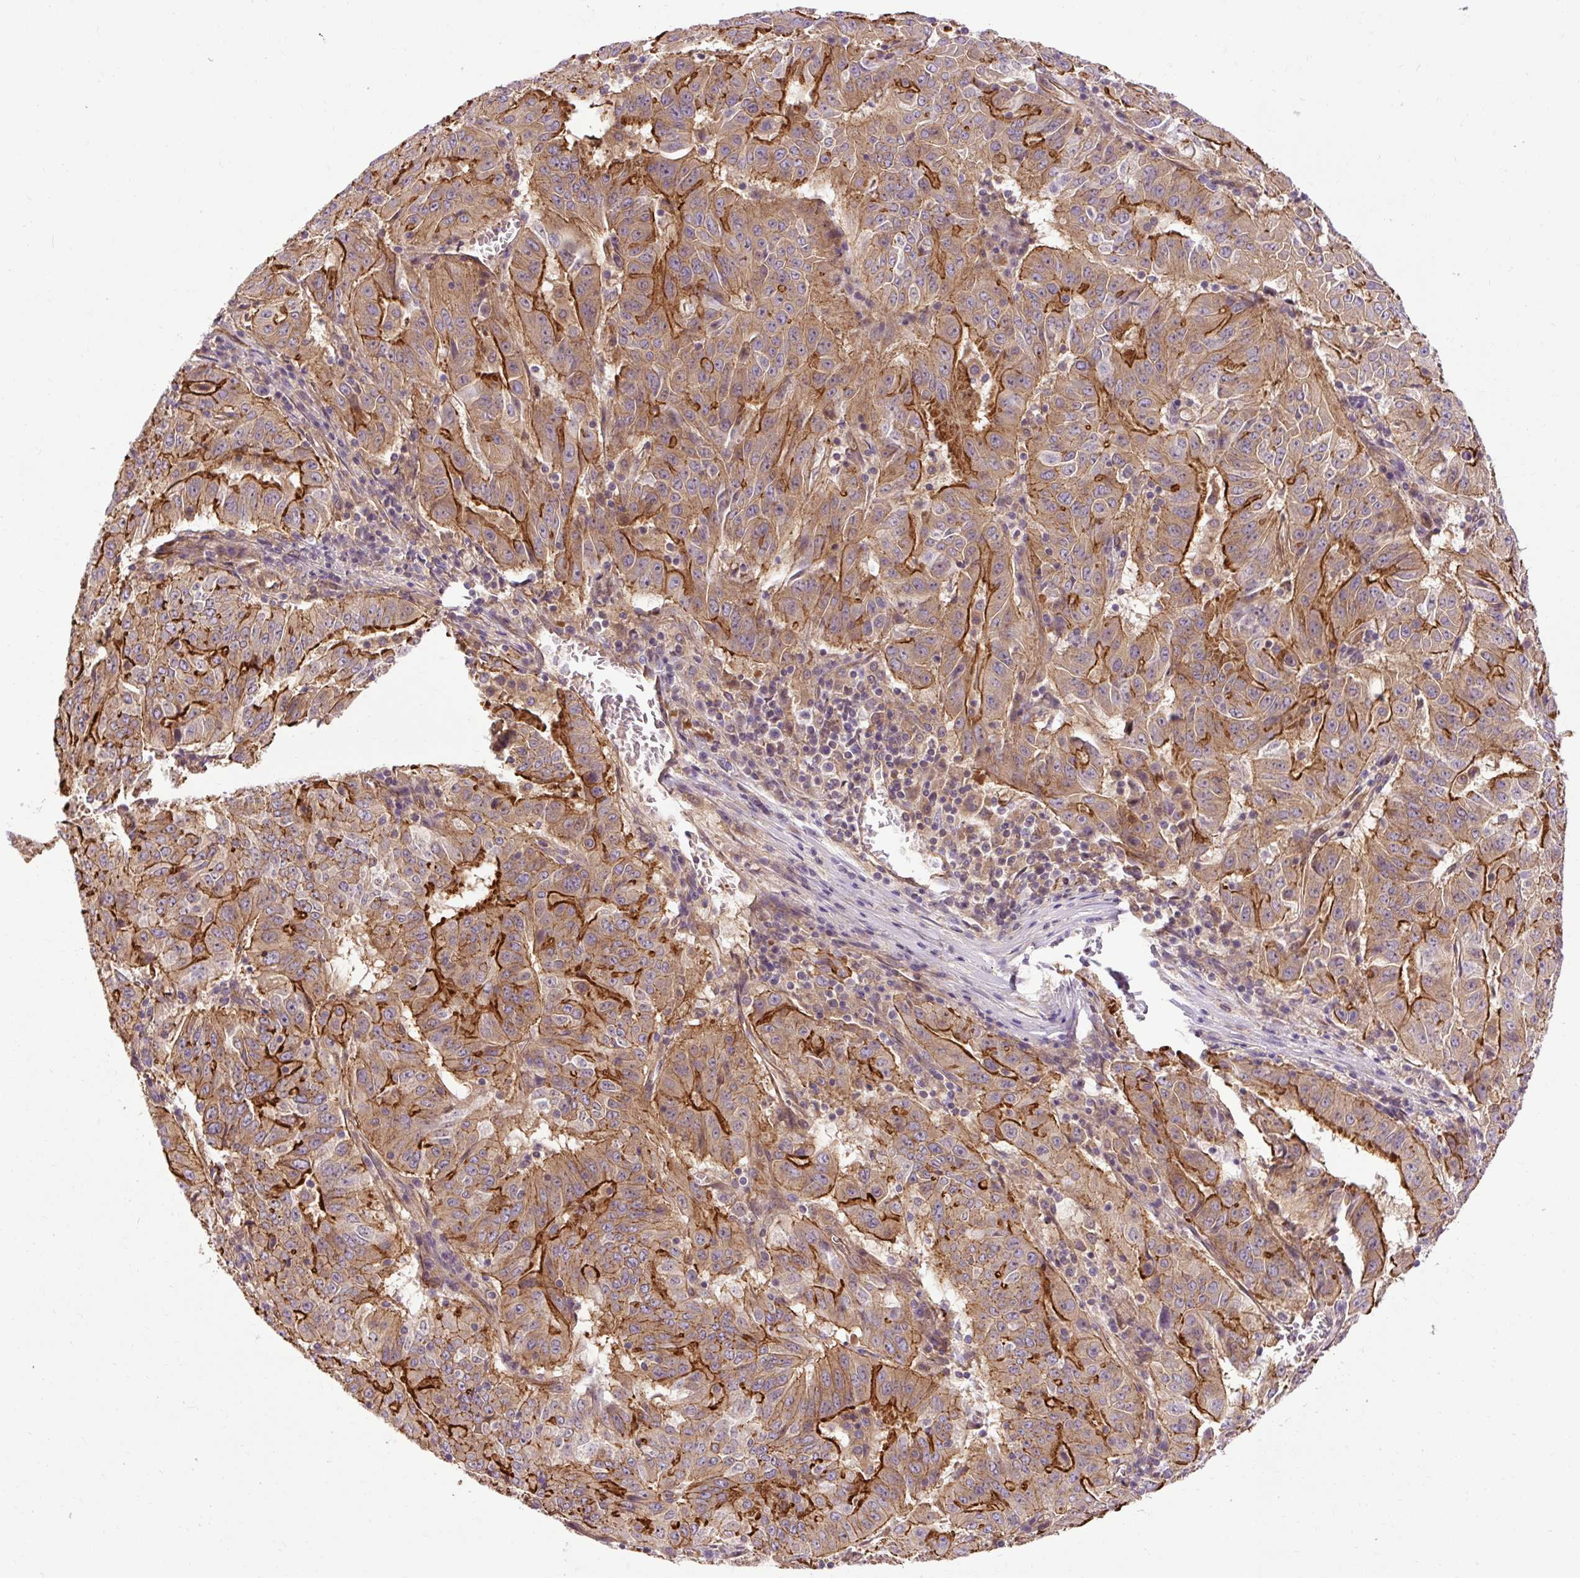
{"staining": {"intensity": "strong", "quantity": "25%-75%", "location": "cytoplasmic/membranous"}, "tissue": "pancreatic cancer", "cell_type": "Tumor cells", "image_type": "cancer", "snomed": [{"axis": "morphology", "description": "Adenocarcinoma, NOS"}, {"axis": "topography", "description": "Pancreas"}], "caption": "Immunohistochemistry (IHC) (DAB) staining of adenocarcinoma (pancreatic) displays strong cytoplasmic/membranous protein positivity in approximately 25%-75% of tumor cells.", "gene": "CCDC93", "patient": {"sex": "male", "age": 63}}